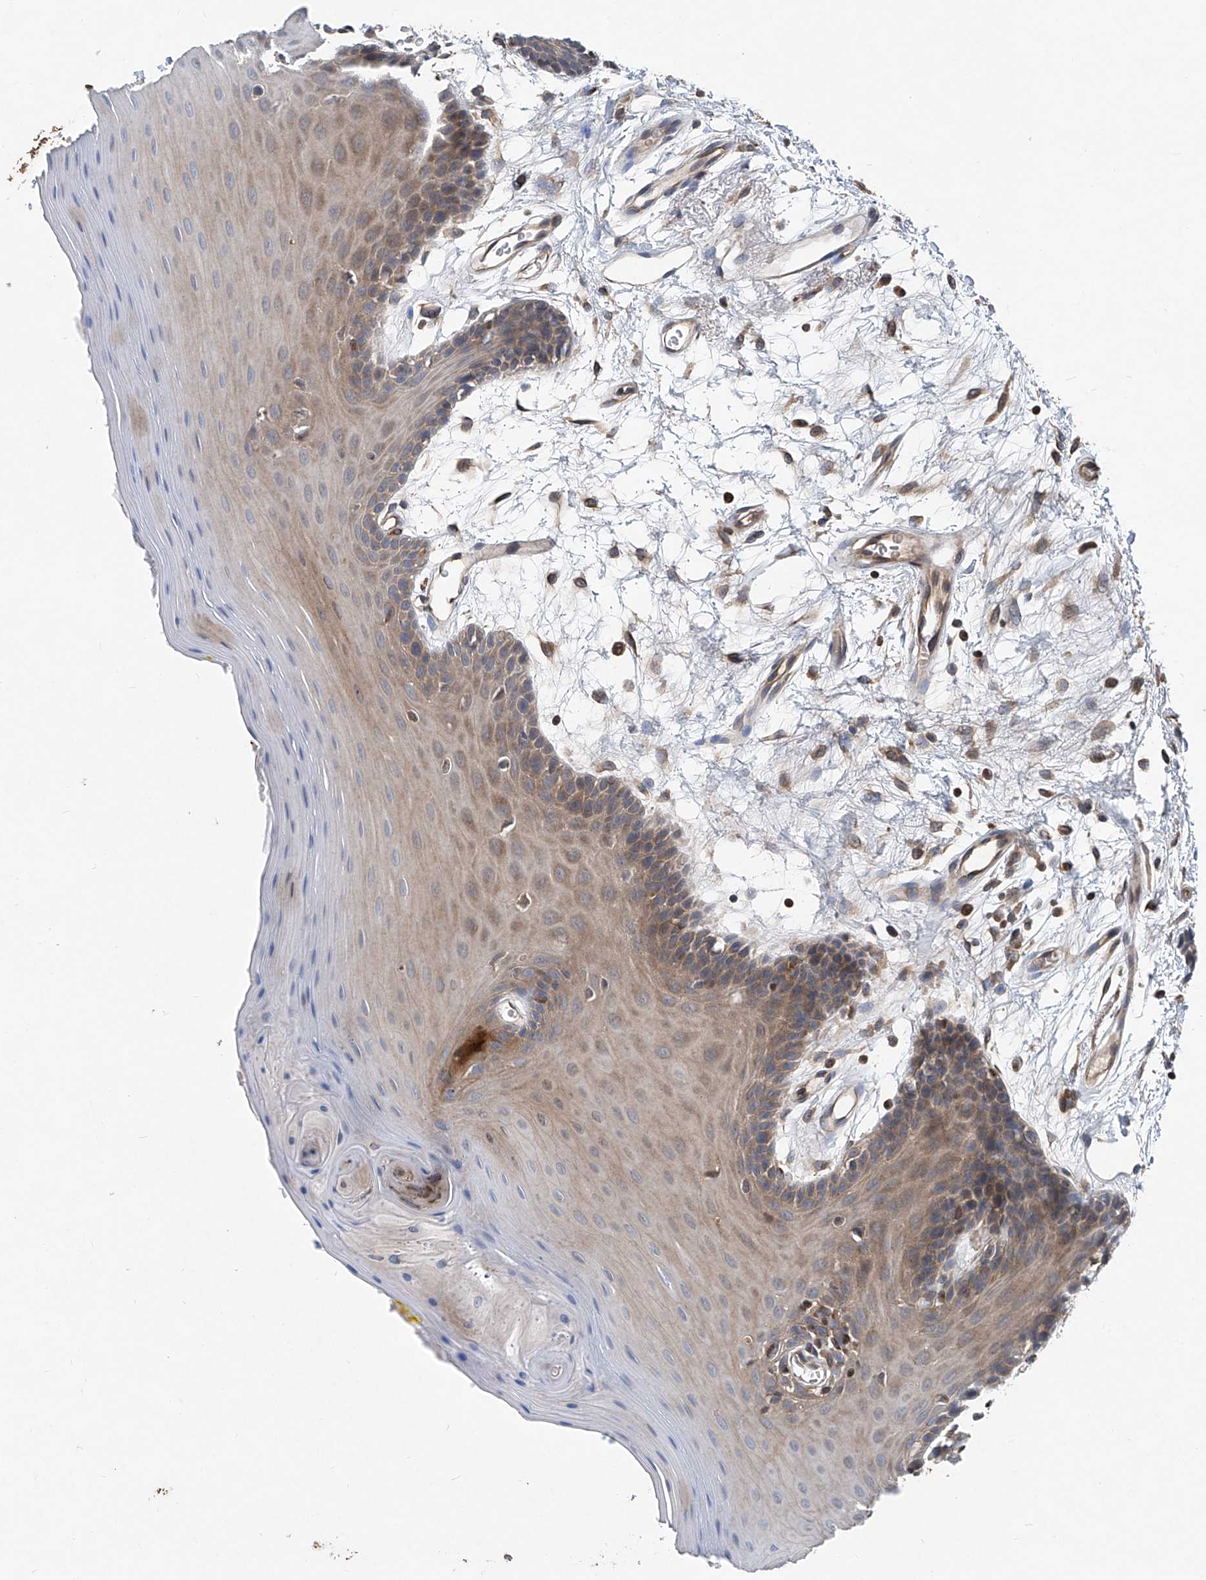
{"staining": {"intensity": "moderate", "quantity": "25%-75%", "location": "cytoplasmic/membranous"}, "tissue": "oral mucosa", "cell_type": "Squamous epithelial cells", "image_type": "normal", "snomed": [{"axis": "morphology", "description": "Normal tissue, NOS"}, {"axis": "morphology", "description": "Squamous cell carcinoma, NOS"}, {"axis": "topography", "description": "Skeletal muscle"}, {"axis": "topography", "description": "Oral tissue"}, {"axis": "topography", "description": "Salivary gland"}, {"axis": "topography", "description": "Head-Neck"}], "caption": "Protein staining by immunohistochemistry (IHC) exhibits moderate cytoplasmic/membranous positivity in about 25%-75% of squamous epithelial cells in normal oral mucosa.", "gene": "TRIM38", "patient": {"sex": "male", "age": 54}}